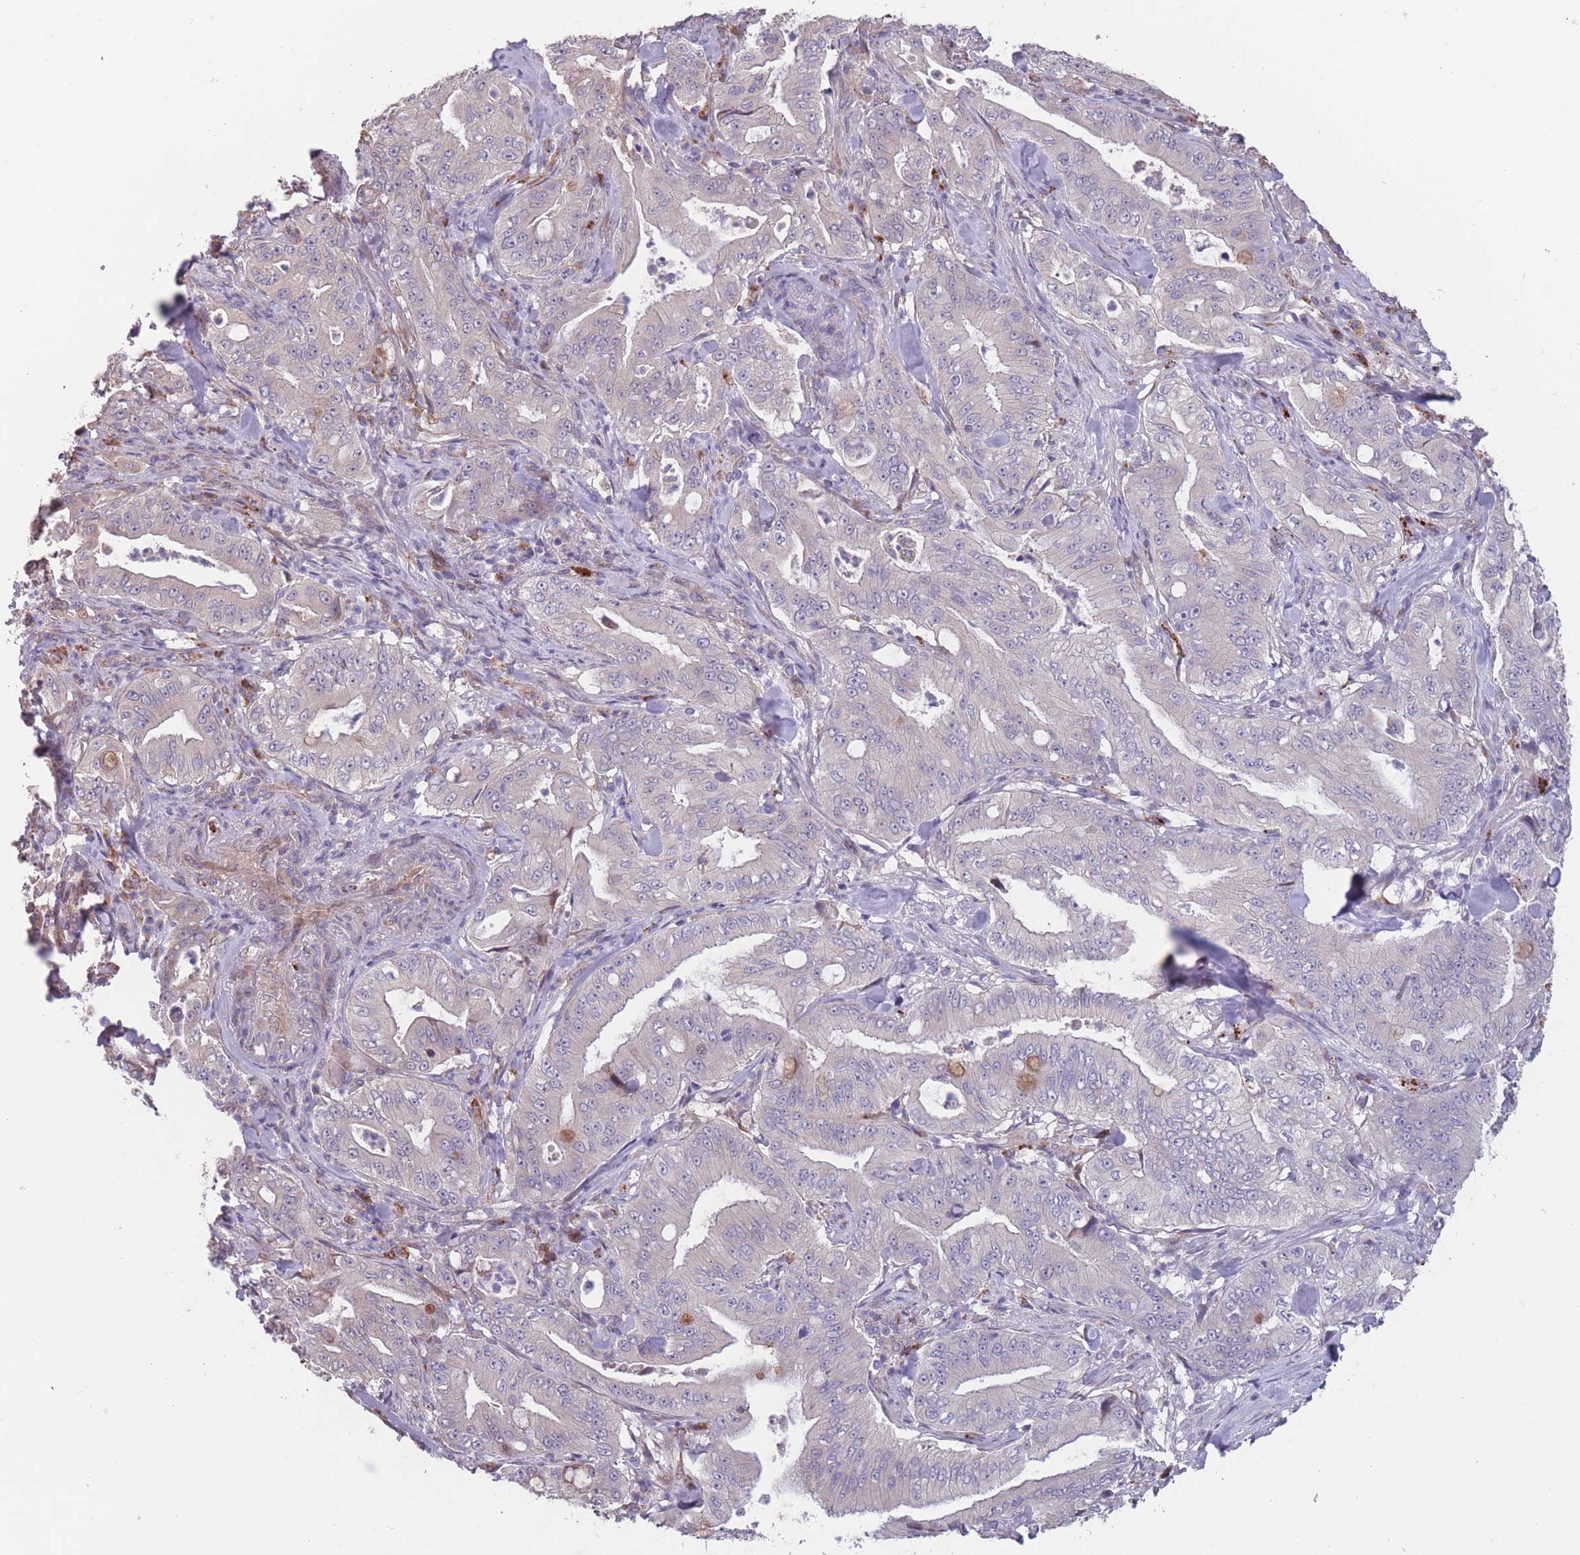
{"staining": {"intensity": "negative", "quantity": "none", "location": "none"}, "tissue": "pancreatic cancer", "cell_type": "Tumor cells", "image_type": "cancer", "snomed": [{"axis": "morphology", "description": "Adenocarcinoma, NOS"}, {"axis": "topography", "description": "Pancreas"}], "caption": "High magnification brightfield microscopy of pancreatic cancer stained with DAB (3,3'-diaminobenzidine) (brown) and counterstained with hematoxylin (blue): tumor cells show no significant staining. (Brightfield microscopy of DAB immunohistochemistry at high magnification).", "gene": "ITPKC", "patient": {"sex": "male", "age": 71}}